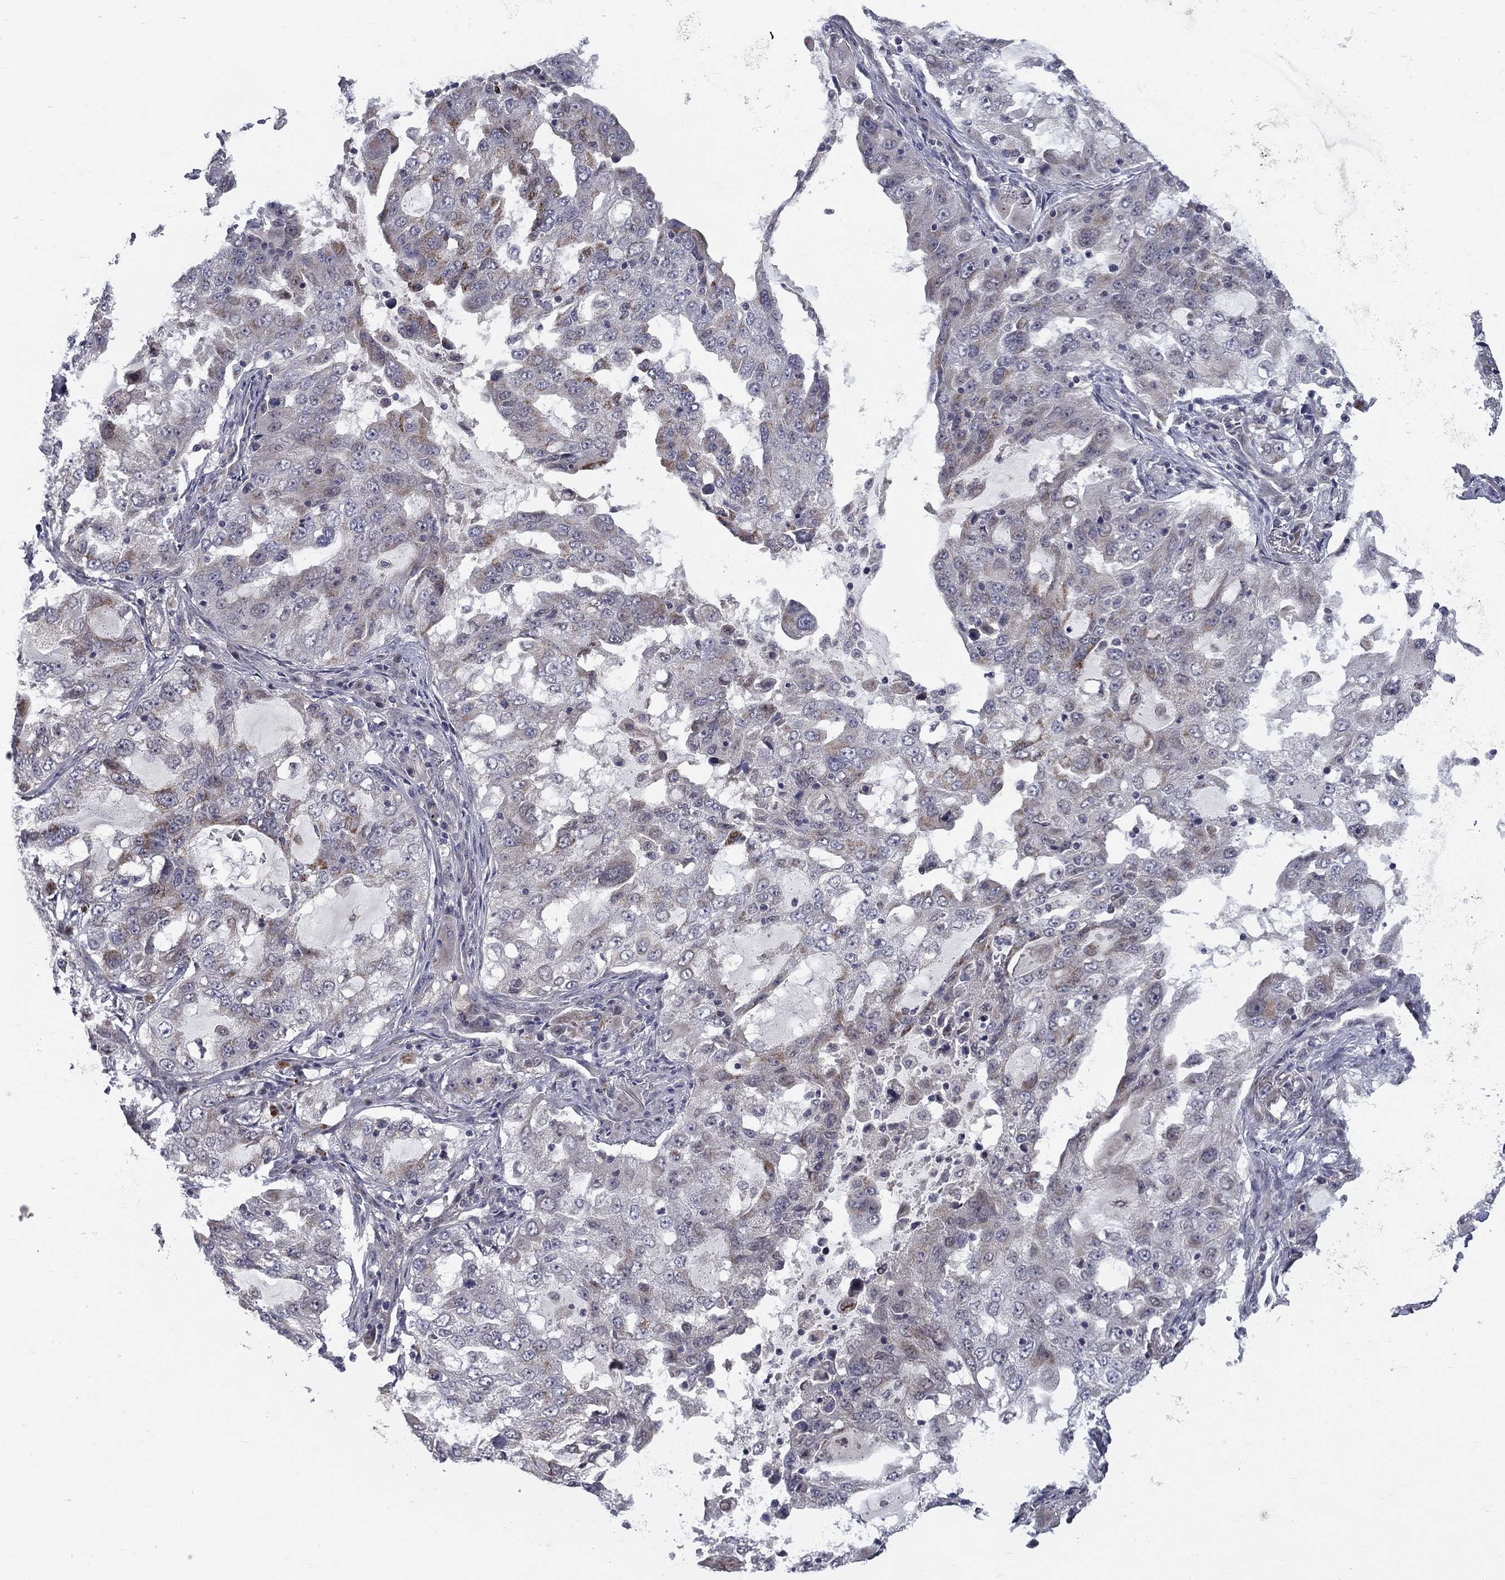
{"staining": {"intensity": "moderate", "quantity": "<25%", "location": "cytoplasmic/membranous"}, "tissue": "lung cancer", "cell_type": "Tumor cells", "image_type": "cancer", "snomed": [{"axis": "morphology", "description": "Adenocarcinoma, NOS"}, {"axis": "topography", "description": "Lung"}], "caption": "A brown stain labels moderate cytoplasmic/membranous staining of a protein in human lung adenocarcinoma tumor cells.", "gene": "FAM3B", "patient": {"sex": "female", "age": 61}}